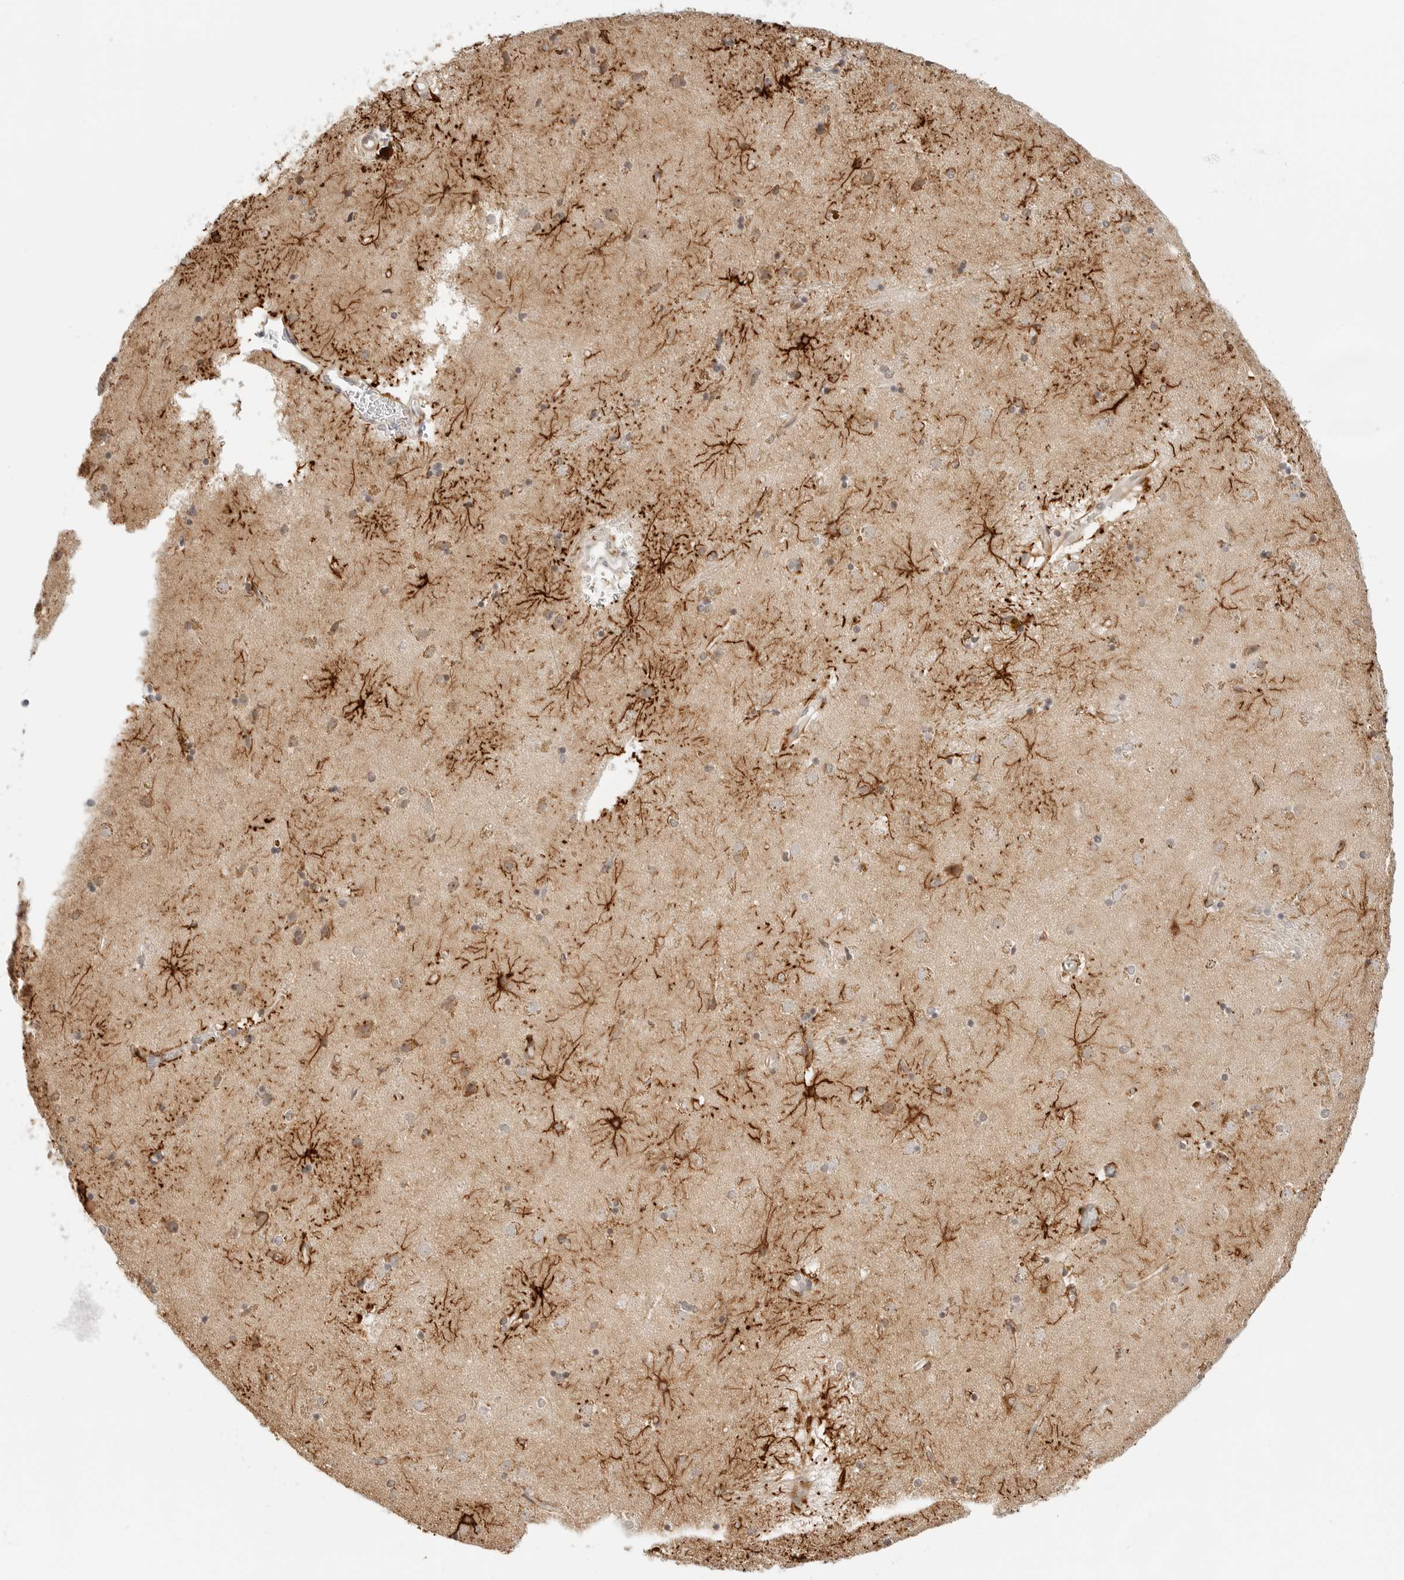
{"staining": {"intensity": "strong", "quantity": "<25%", "location": "cytoplasmic/membranous"}, "tissue": "caudate", "cell_type": "Glial cells", "image_type": "normal", "snomed": [{"axis": "morphology", "description": "Normal tissue, NOS"}, {"axis": "topography", "description": "Lateral ventricle wall"}], "caption": "This photomicrograph reveals unremarkable caudate stained with immunohistochemistry to label a protein in brown. The cytoplasmic/membranous of glial cells show strong positivity for the protein. Nuclei are counter-stained blue.", "gene": "GORAB", "patient": {"sex": "male", "age": 70}}